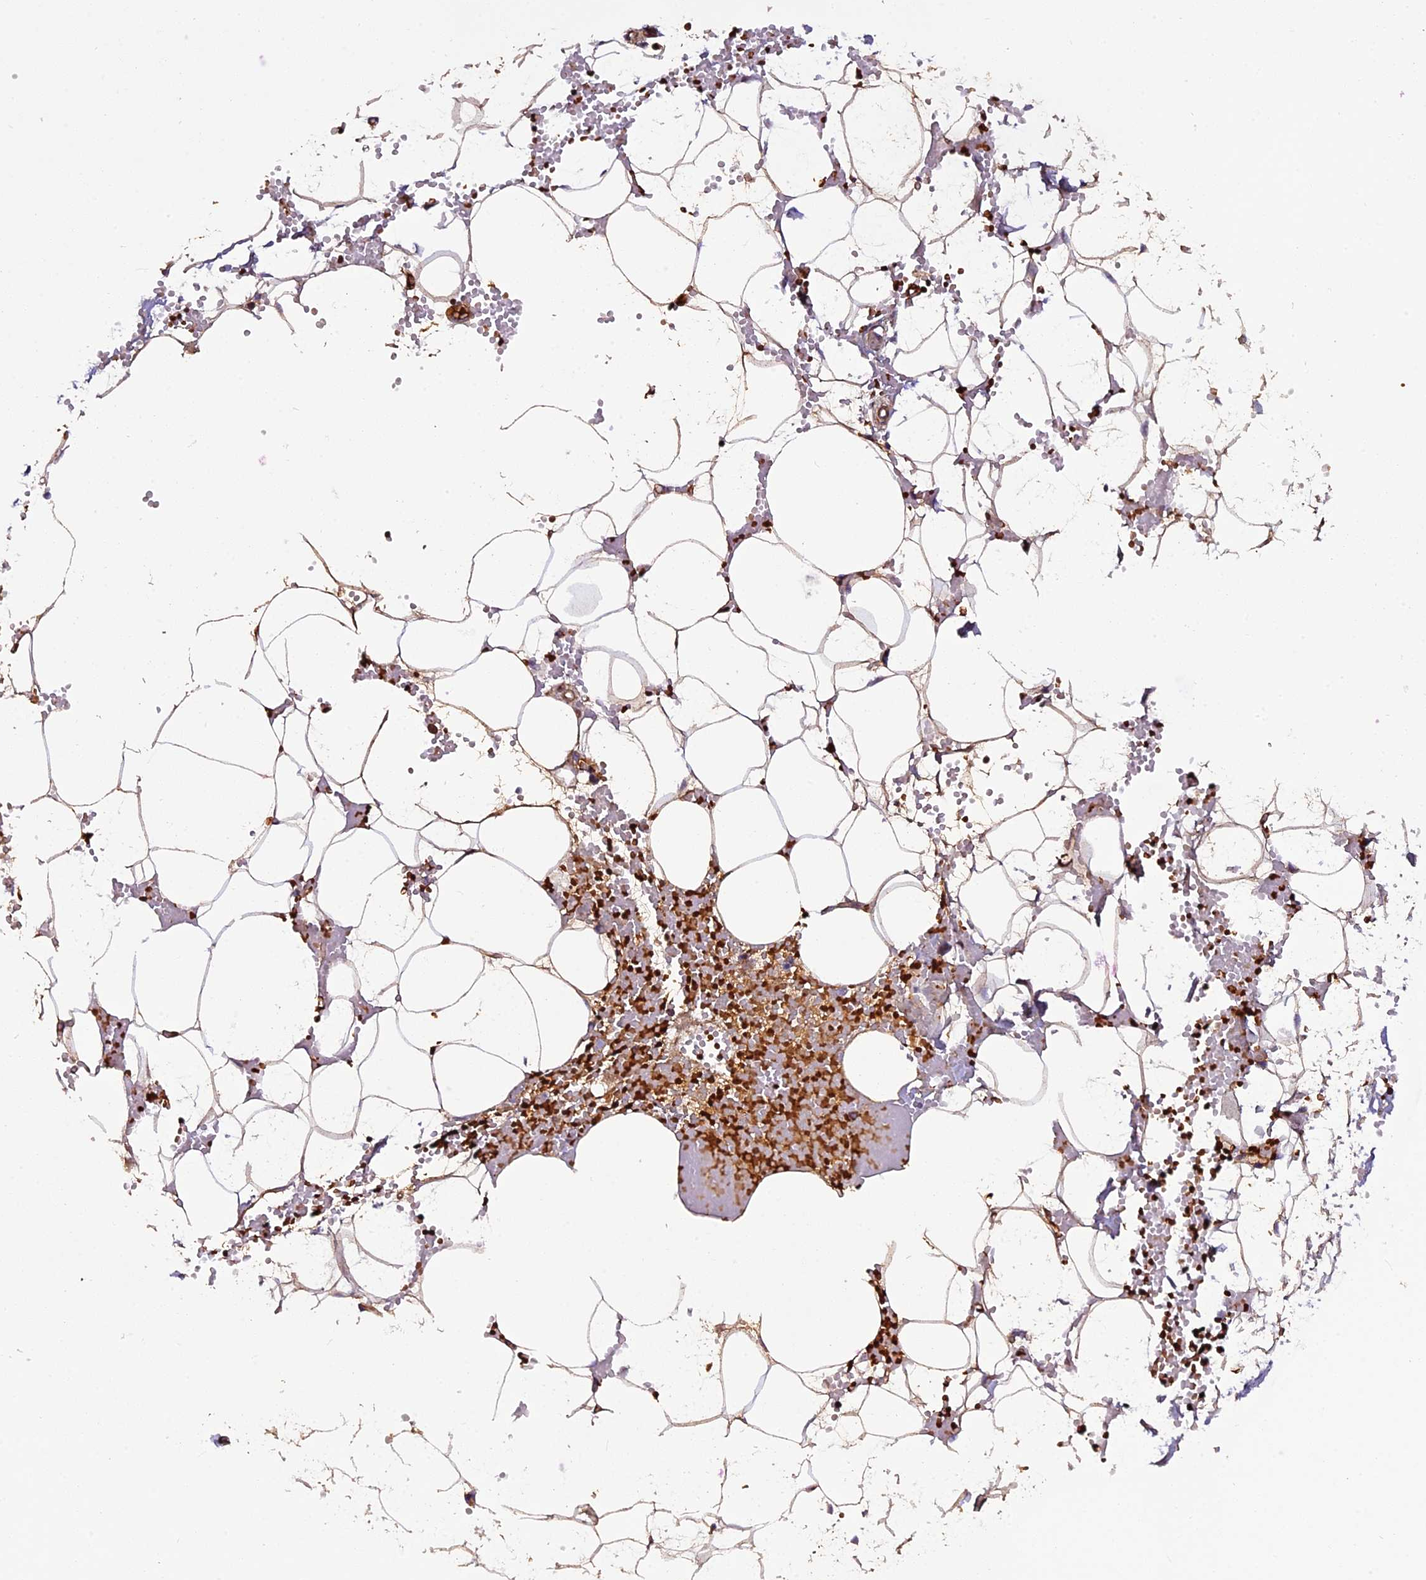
{"staining": {"intensity": "moderate", "quantity": ">75%", "location": "cytoplasmic/membranous"}, "tissue": "adipose tissue", "cell_type": "Adipocytes", "image_type": "normal", "snomed": [{"axis": "morphology", "description": "Normal tissue, NOS"}, {"axis": "topography", "description": "Breast"}], "caption": "Adipose tissue stained with a protein marker demonstrates moderate staining in adipocytes.", "gene": "PZP", "patient": {"sex": "female", "age": 23}}